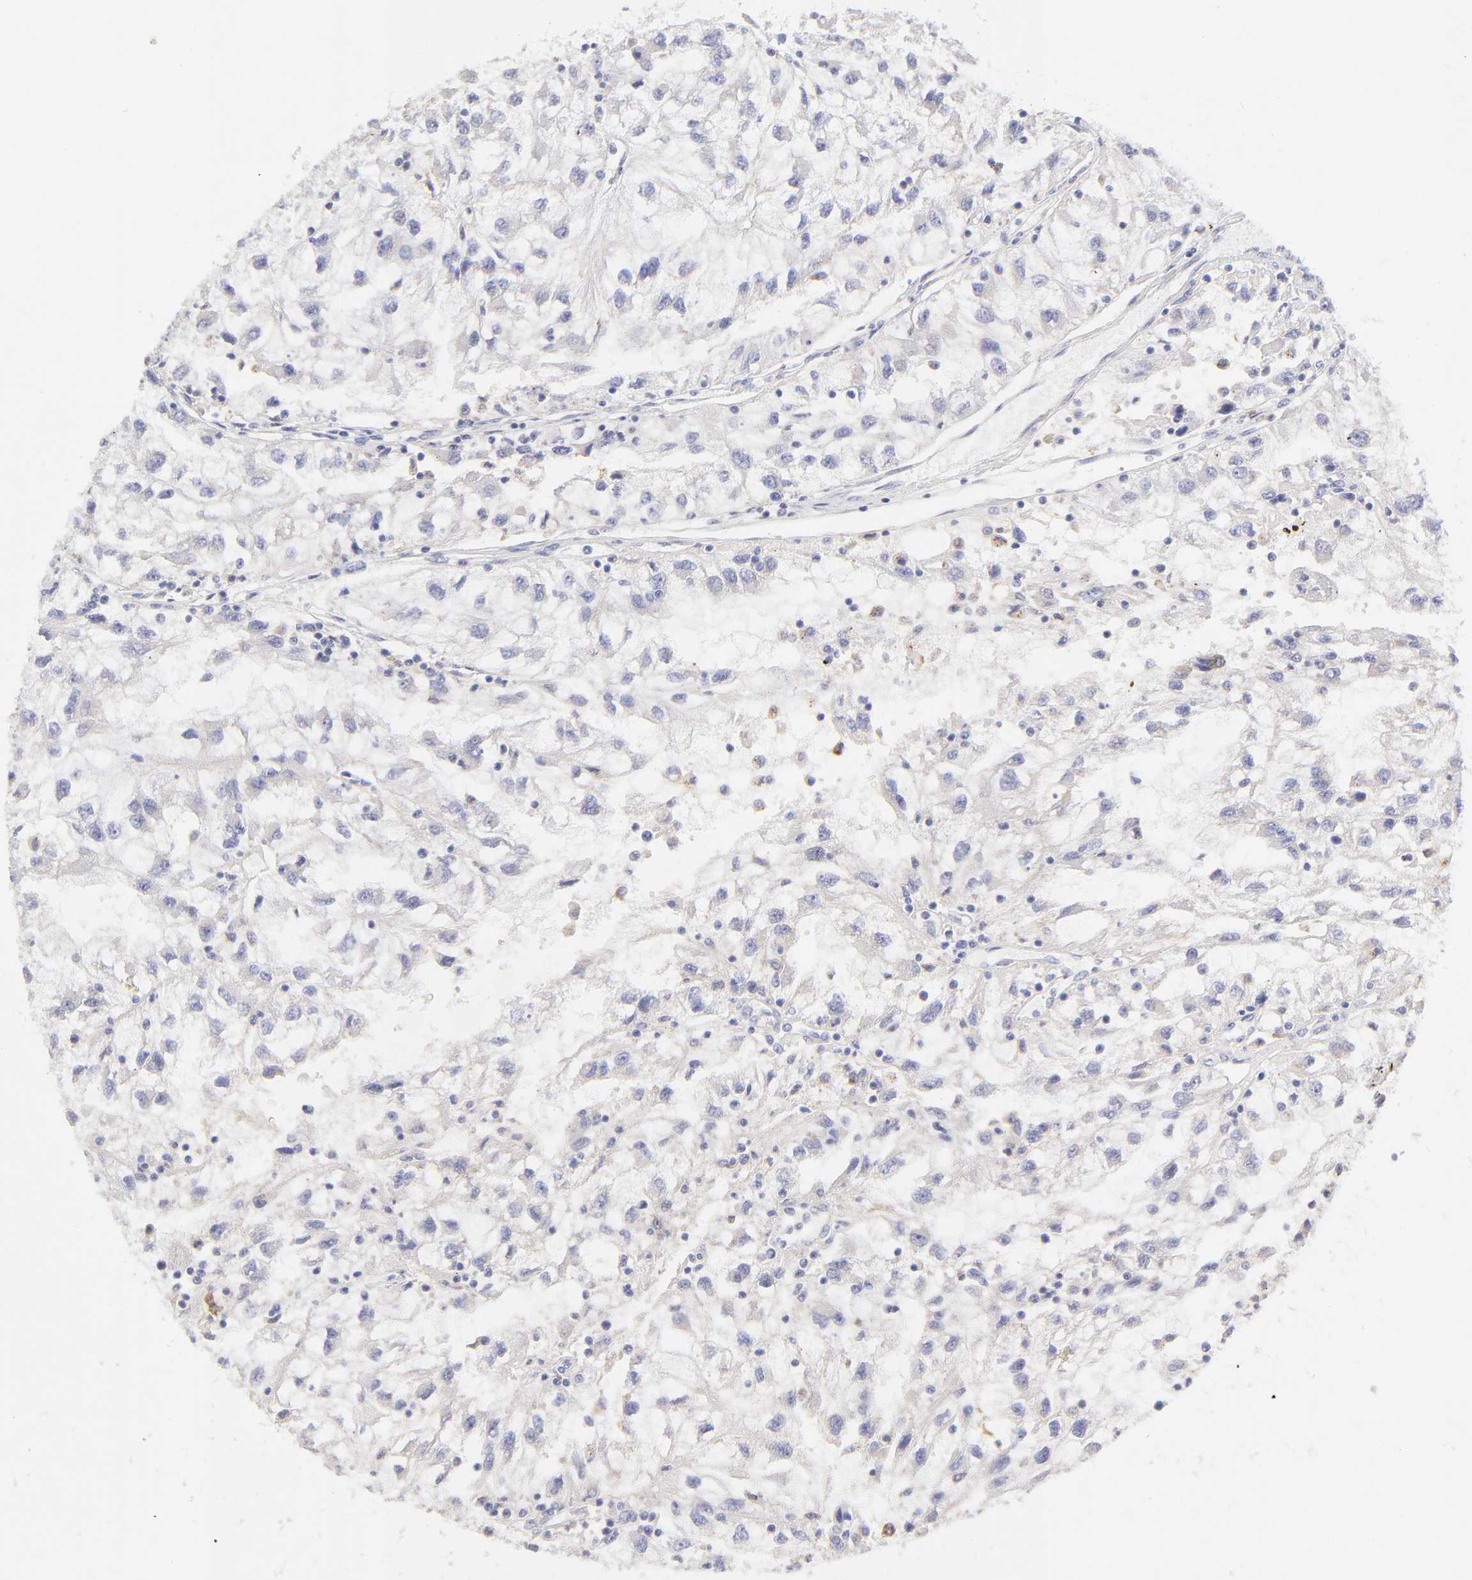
{"staining": {"intensity": "negative", "quantity": "none", "location": "none"}, "tissue": "renal cancer", "cell_type": "Tumor cells", "image_type": "cancer", "snomed": [{"axis": "morphology", "description": "Normal tissue, NOS"}, {"axis": "morphology", "description": "Adenocarcinoma, NOS"}, {"axis": "topography", "description": "Kidney"}], "caption": "Protein analysis of adenocarcinoma (renal) displays no significant expression in tumor cells. (DAB (3,3'-diaminobenzidine) IHC with hematoxylin counter stain).", "gene": "GCSAM", "patient": {"sex": "male", "age": 71}}